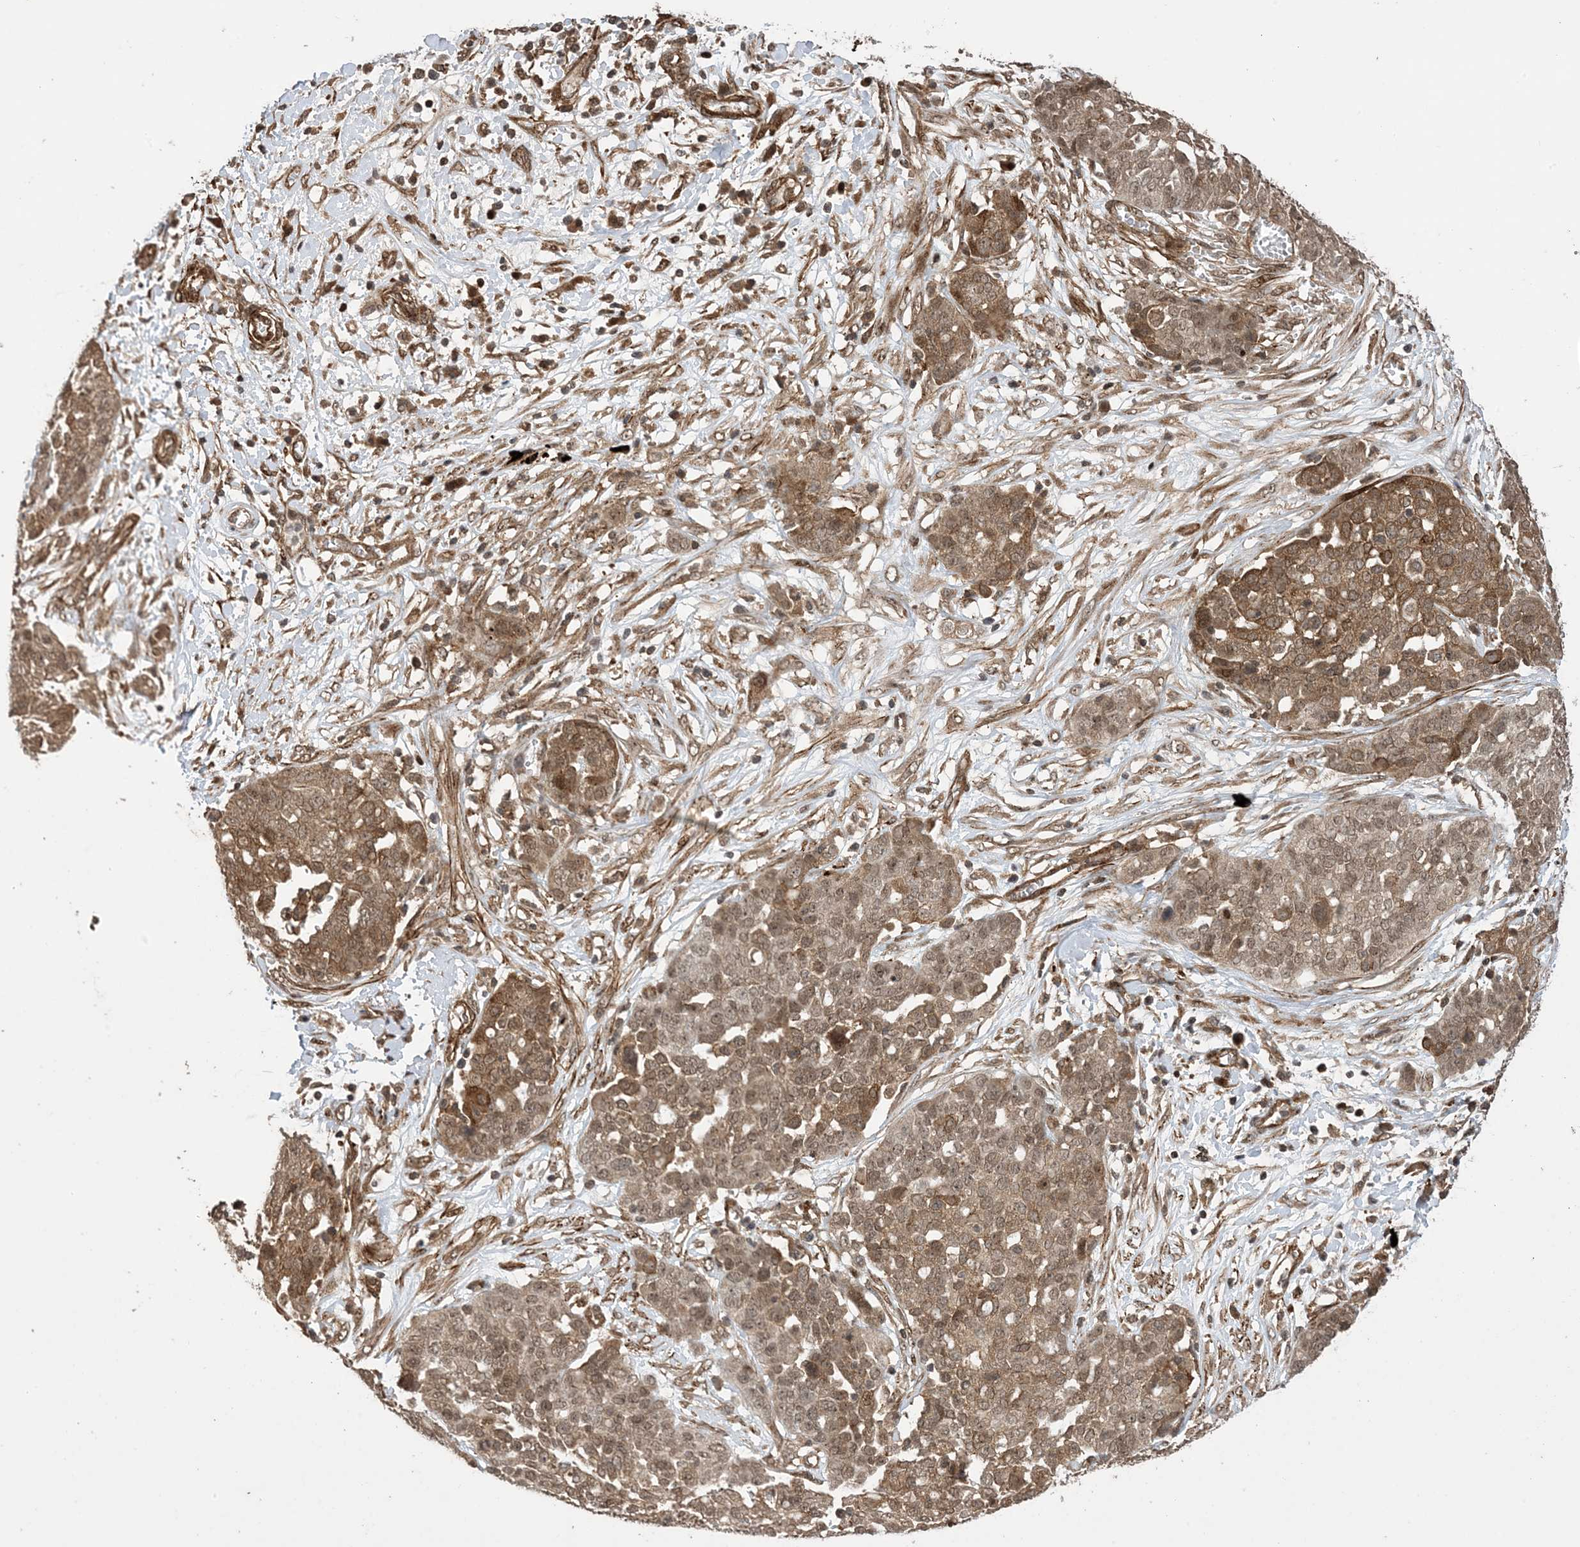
{"staining": {"intensity": "moderate", "quantity": ">75%", "location": "cytoplasmic/membranous,nuclear"}, "tissue": "ovarian cancer", "cell_type": "Tumor cells", "image_type": "cancer", "snomed": [{"axis": "morphology", "description": "Cystadenocarcinoma, serous, NOS"}, {"axis": "topography", "description": "Soft tissue"}, {"axis": "topography", "description": "Ovary"}], "caption": "Moderate cytoplasmic/membranous and nuclear protein staining is seen in about >75% of tumor cells in ovarian cancer. (brown staining indicates protein expression, while blue staining denotes nuclei).", "gene": "ZNF511", "patient": {"sex": "female", "age": 57}}